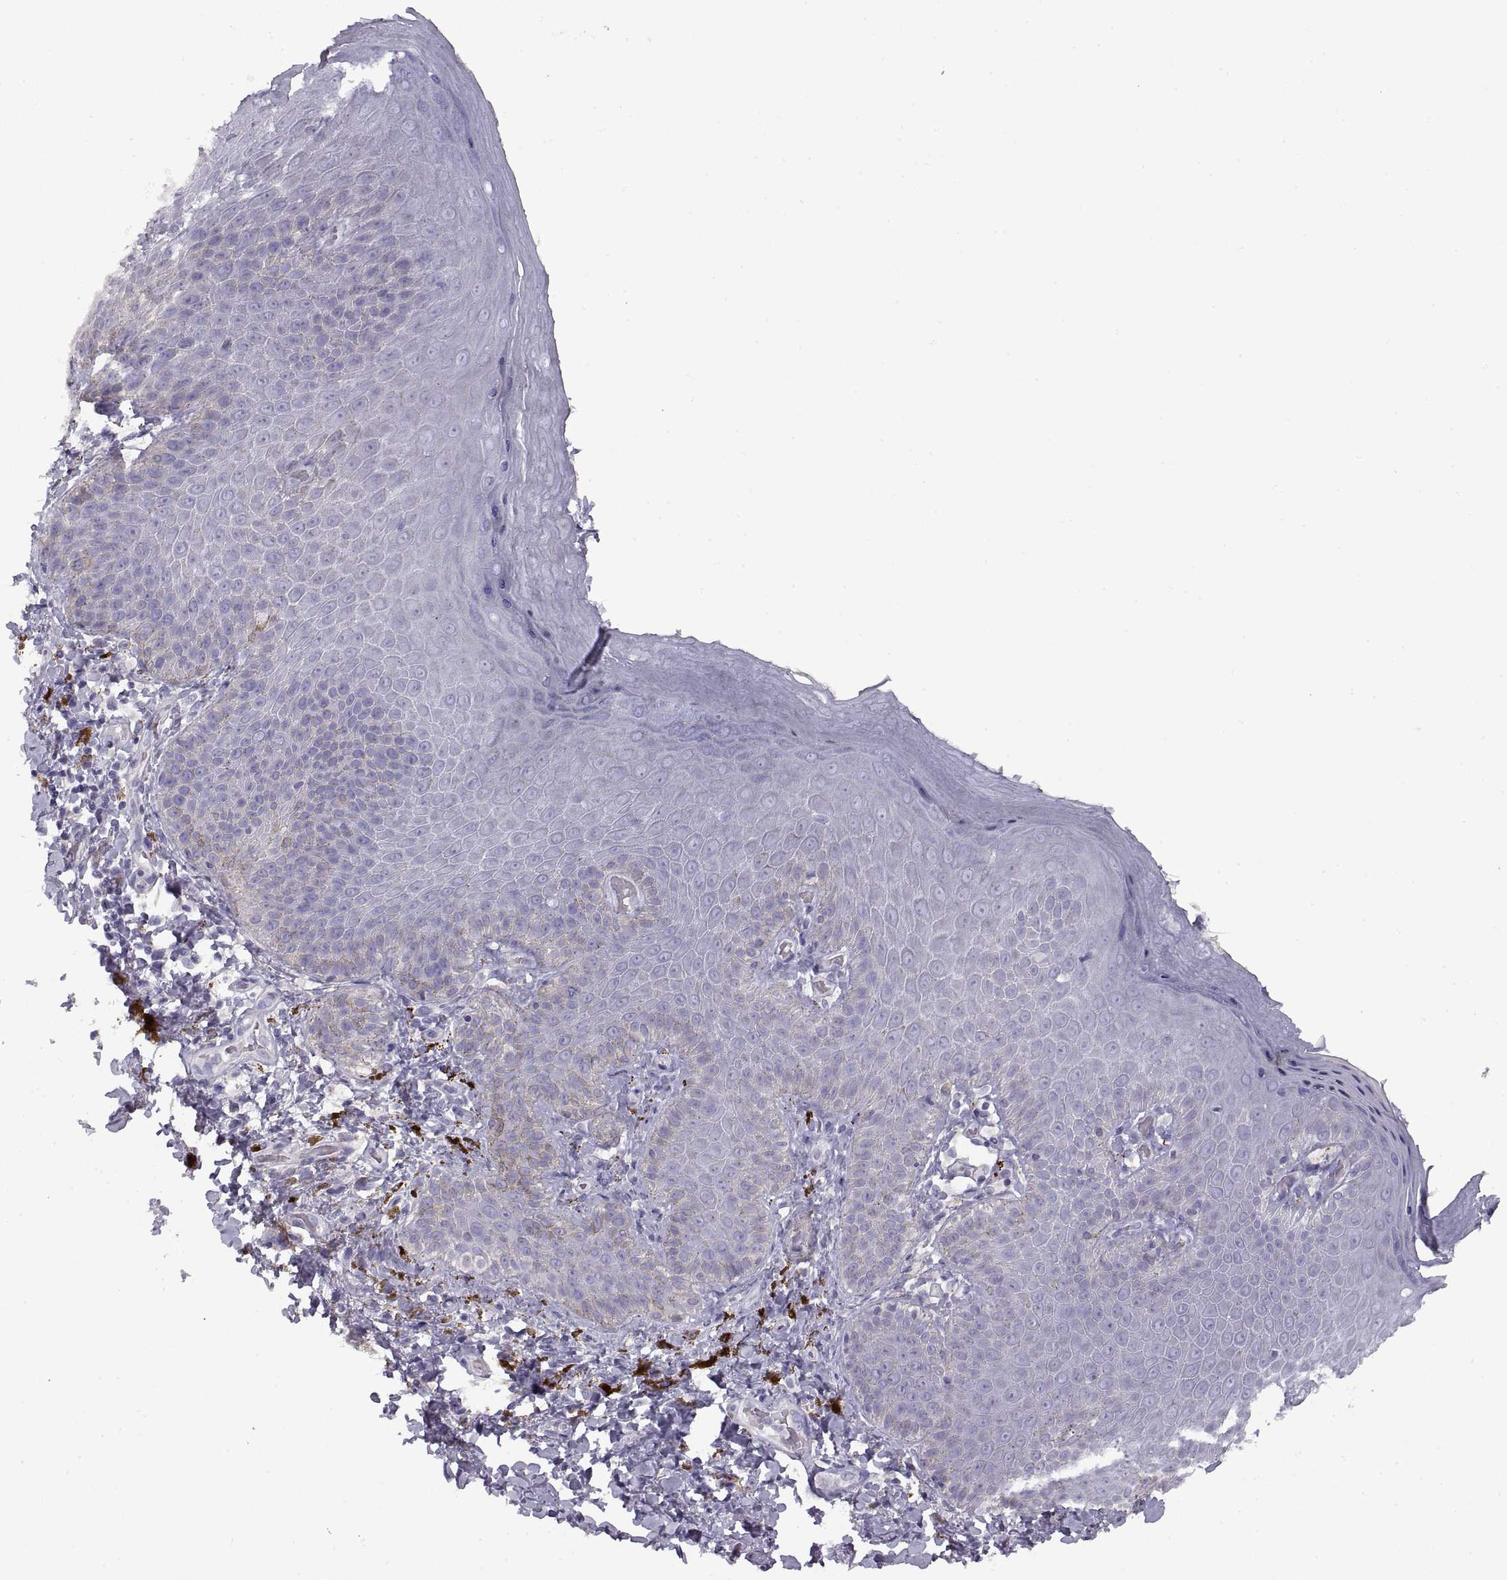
{"staining": {"intensity": "negative", "quantity": "none", "location": "none"}, "tissue": "skin", "cell_type": "Epidermal cells", "image_type": "normal", "snomed": [{"axis": "morphology", "description": "Normal tissue, NOS"}, {"axis": "topography", "description": "Anal"}], "caption": "There is no significant staining in epidermal cells of skin. The staining is performed using DAB (3,3'-diaminobenzidine) brown chromogen with nuclei counter-stained in using hematoxylin.", "gene": "CRYBB3", "patient": {"sex": "male", "age": 53}}